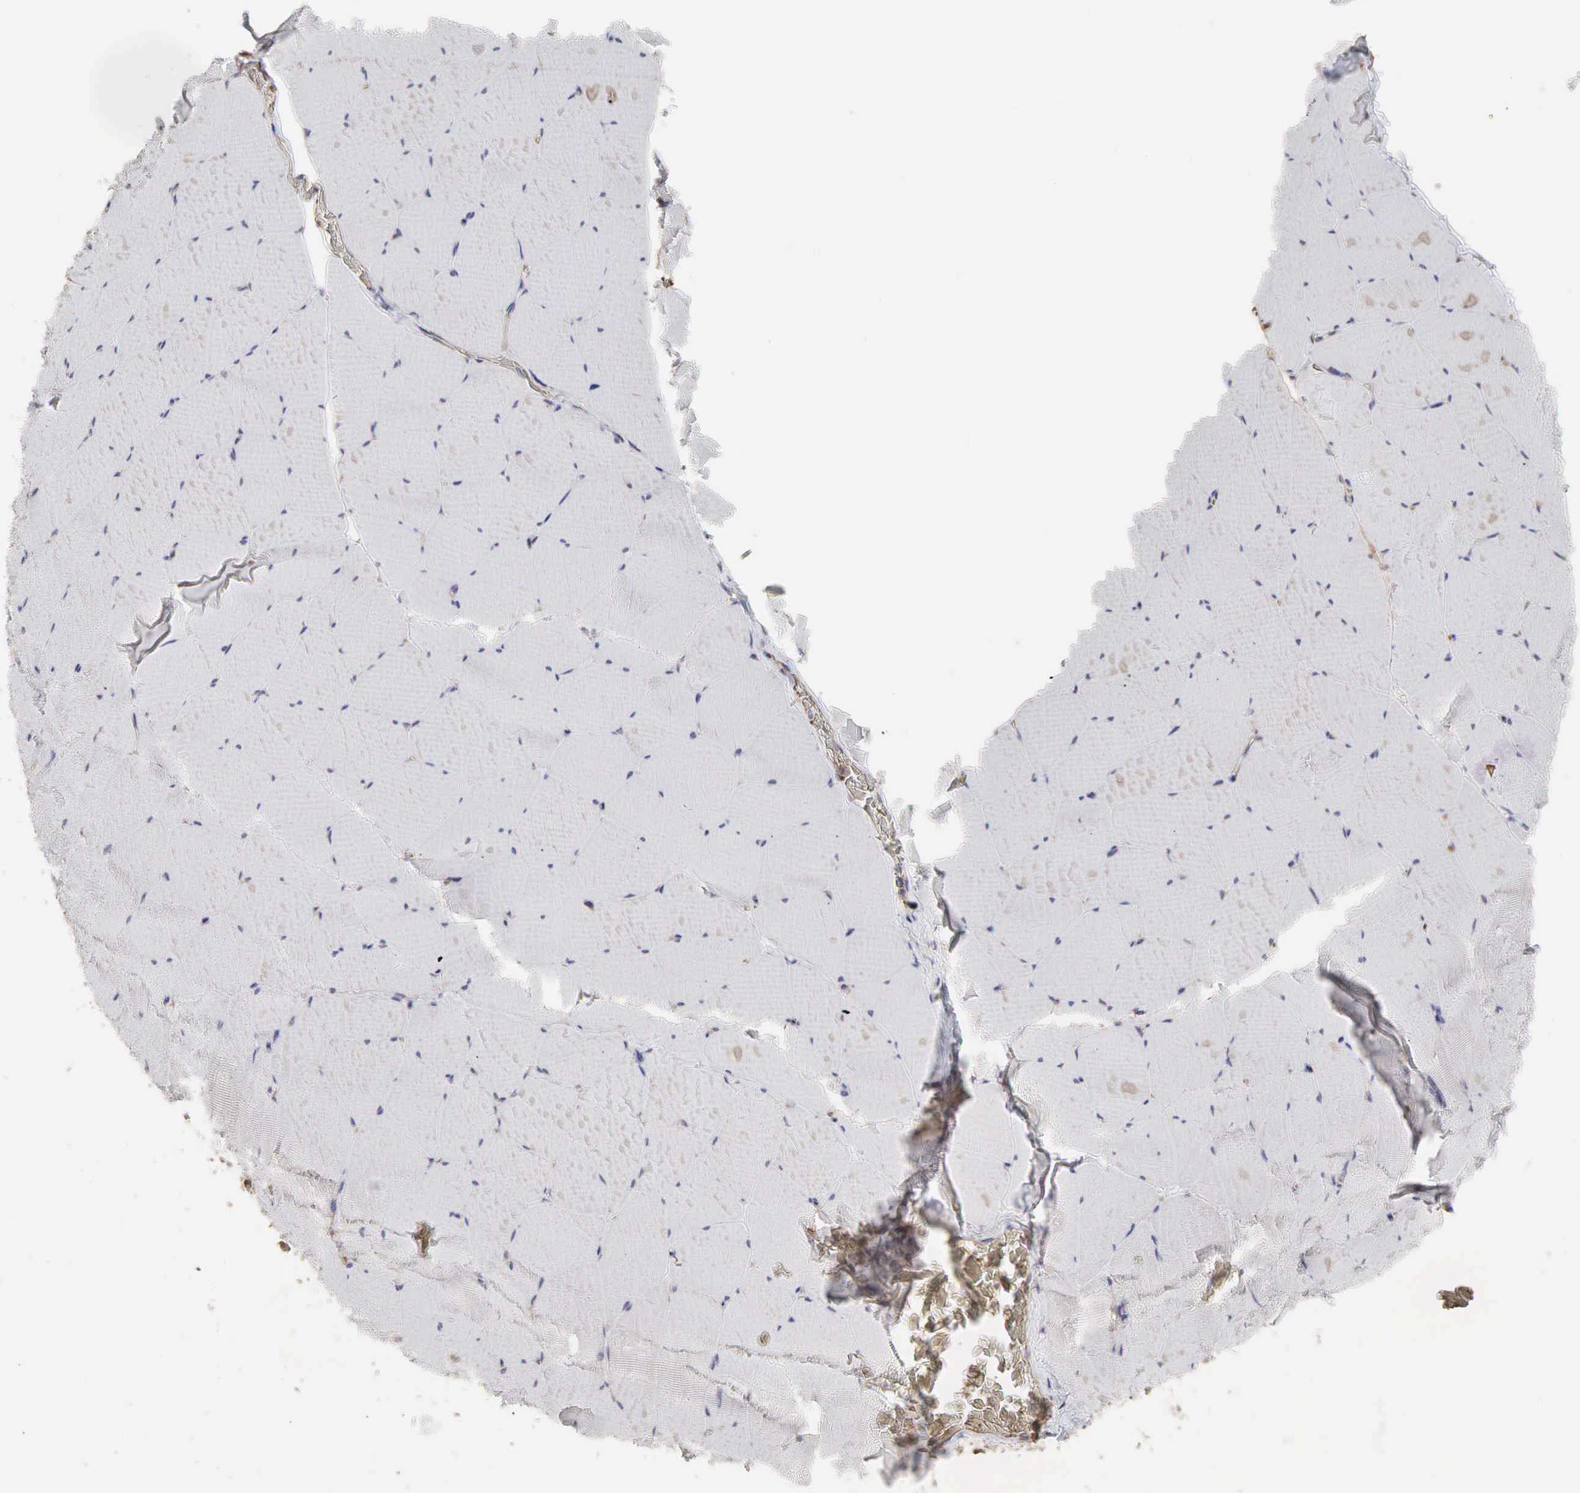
{"staining": {"intensity": "negative", "quantity": "none", "location": "none"}, "tissue": "skeletal muscle", "cell_type": "Myocytes", "image_type": "normal", "snomed": [{"axis": "morphology", "description": "Normal tissue, NOS"}, {"axis": "topography", "description": "Skeletal muscle"}, {"axis": "topography", "description": "Salivary gland"}], "caption": "Immunohistochemical staining of benign skeletal muscle reveals no significant expression in myocytes.", "gene": "PABPC5", "patient": {"sex": "male", "age": 62}}